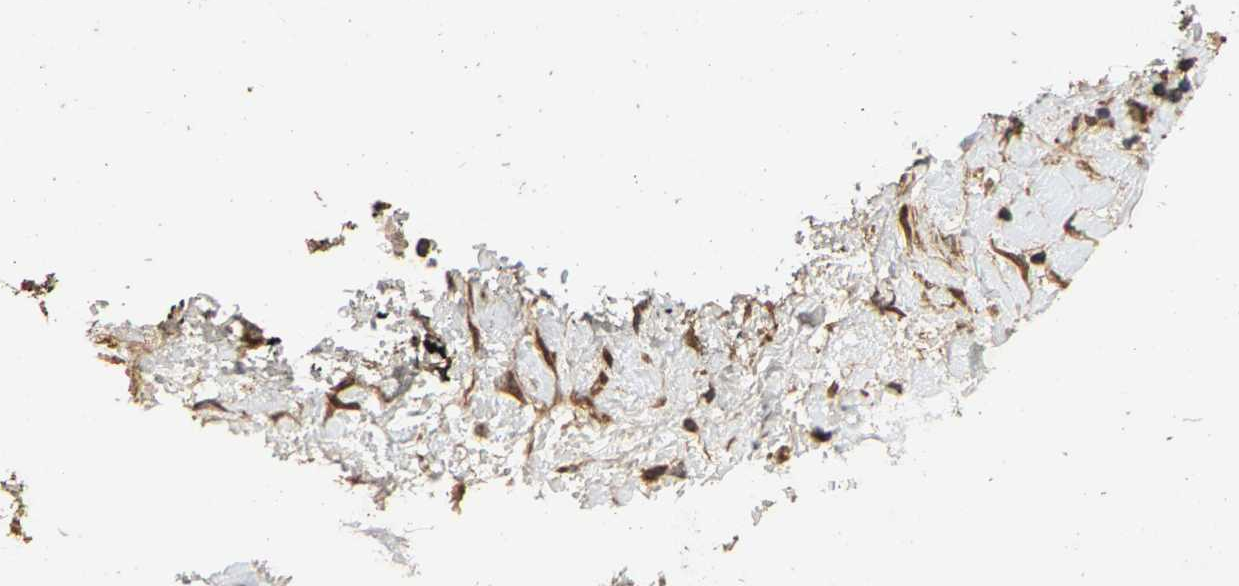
{"staining": {"intensity": "weak", "quantity": ">75%", "location": "cytoplasmic/membranous"}, "tissue": "pancreatic cancer", "cell_type": "Tumor cells", "image_type": "cancer", "snomed": [{"axis": "morphology", "description": "Adenocarcinoma, NOS"}, {"axis": "topography", "description": "Pancreas"}], "caption": "Immunohistochemical staining of pancreatic adenocarcinoma shows low levels of weak cytoplasmic/membranous protein expression in about >75% of tumor cells.", "gene": "CIDEC", "patient": {"sex": "female", "age": 60}}